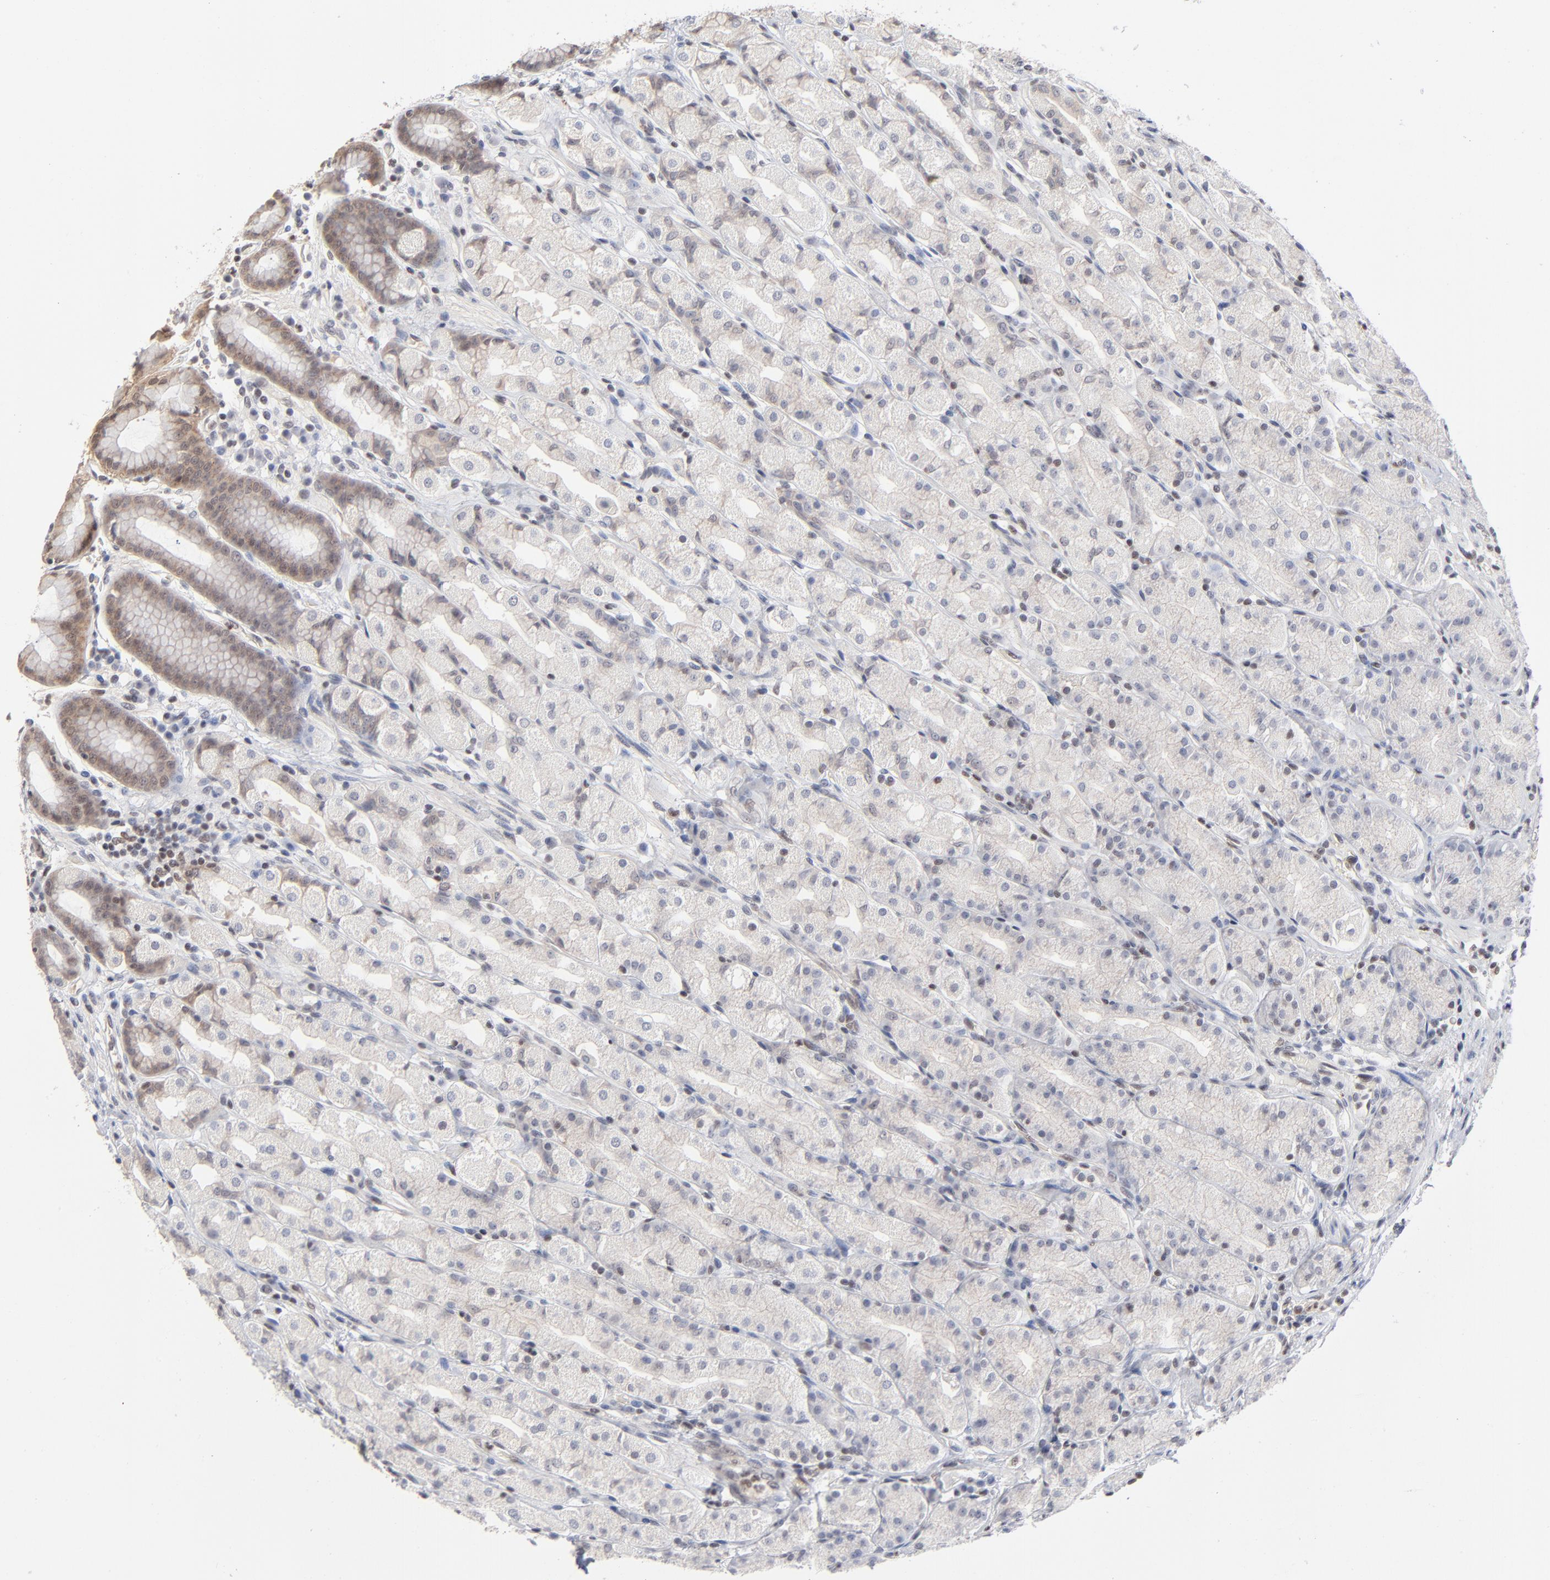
{"staining": {"intensity": "weak", "quantity": "<25%", "location": "cytoplasmic/membranous"}, "tissue": "stomach", "cell_type": "Glandular cells", "image_type": "normal", "snomed": [{"axis": "morphology", "description": "Normal tissue, NOS"}, {"axis": "topography", "description": "Stomach, upper"}], "caption": "This image is of unremarkable stomach stained with immunohistochemistry (IHC) to label a protein in brown with the nuclei are counter-stained blue. There is no staining in glandular cells.", "gene": "MAX", "patient": {"sex": "male", "age": 68}}